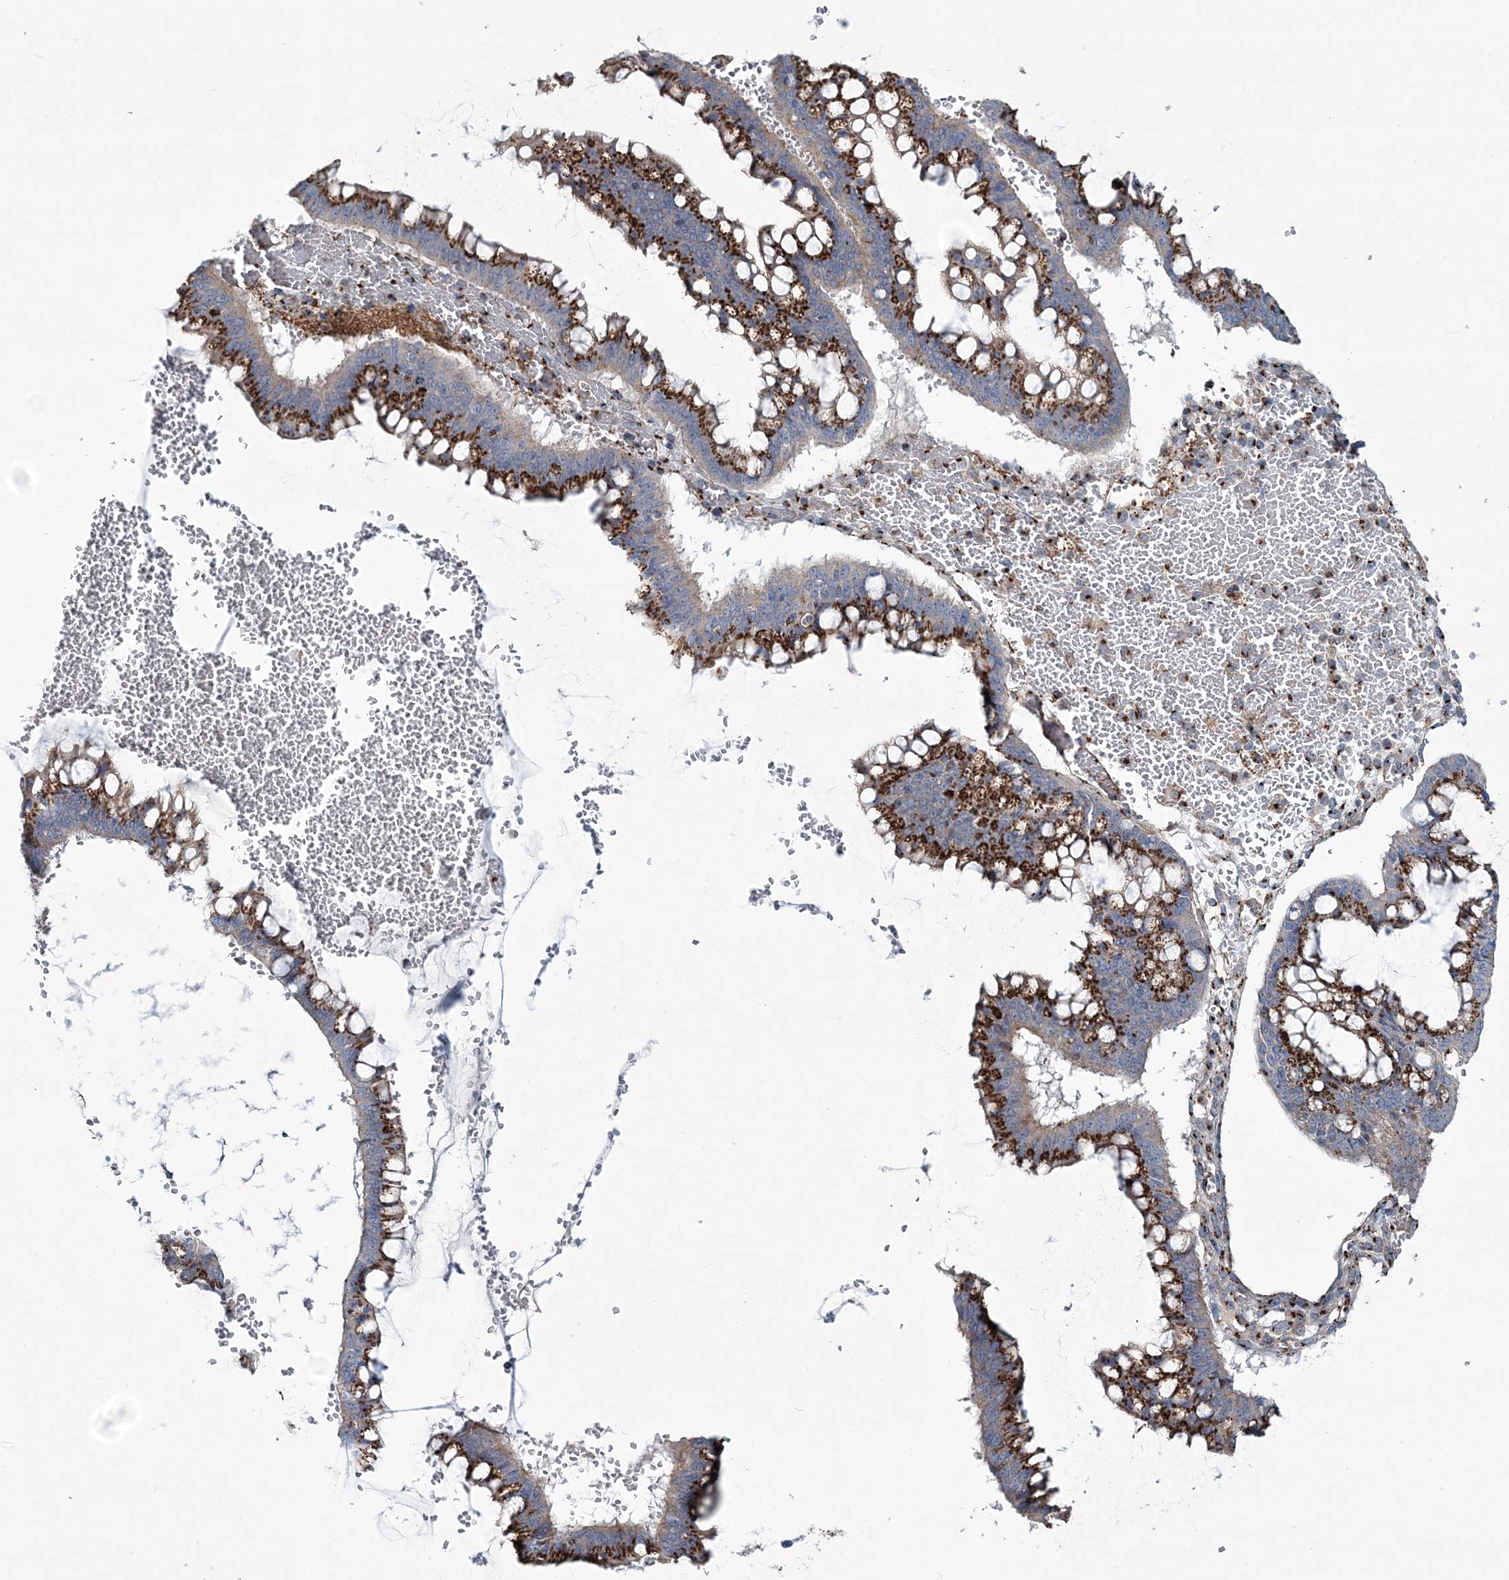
{"staining": {"intensity": "strong", "quantity": ">75%", "location": "cytoplasmic/membranous"}, "tissue": "ovarian cancer", "cell_type": "Tumor cells", "image_type": "cancer", "snomed": [{"axis": "morphology", "description": "Cystadenocarcinoma, mucinous, NOS"}, {"axis": "topography", "description": "Ovary"}], "caption": "IHC (DAB (3,3'-diaminobenzidine)) staining of mucinous cystadenocarcinoma (ovarian) shows strong cytoplasmic/membranous protein positivity in about >75% of tumor cells. (DAB IHC, brown staining for protein, blue staining for nuclei).", "gene": "MAN1A2", "patient": {"sex": "female", "age": 73}}